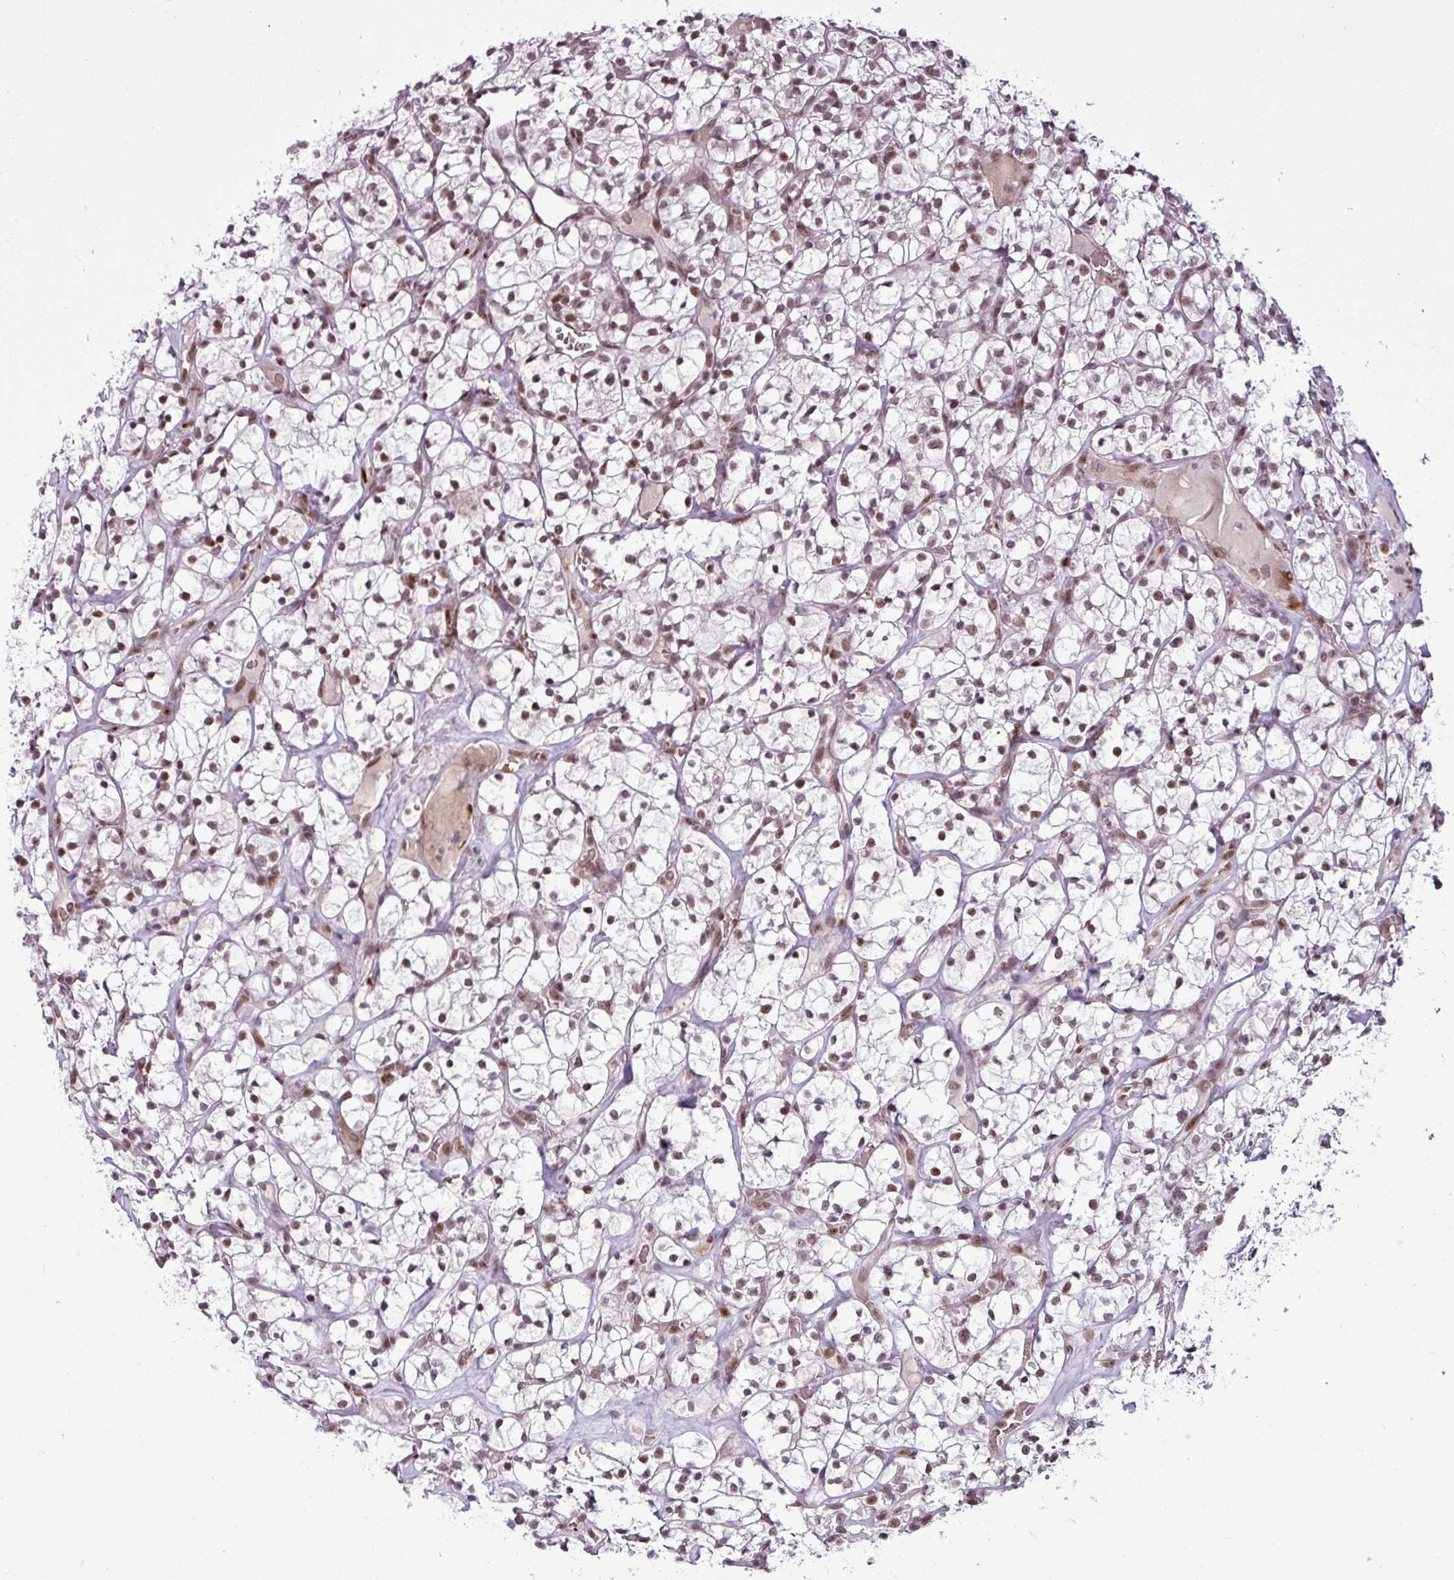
{"staining": {"intensity": "moderate", "quantity": ">75%", "location": "nuclear"}, "tissue": "renal cancer", "cell_type": "Tumor cells", "image_type": "cancer", "snomed": [{"axis": "morphology", "description": "Adenocarcinoma, NOS"}, {"axis": "topography", "description": "Kidney"}], "caption": "Human renal adenocarcinoma stained with a brown dye exhibits moderate nuclear positive expression in approximately >75% of tumor cells.", "gene": "PRDM5", "patient": {"sex": "female", "age": 64}}